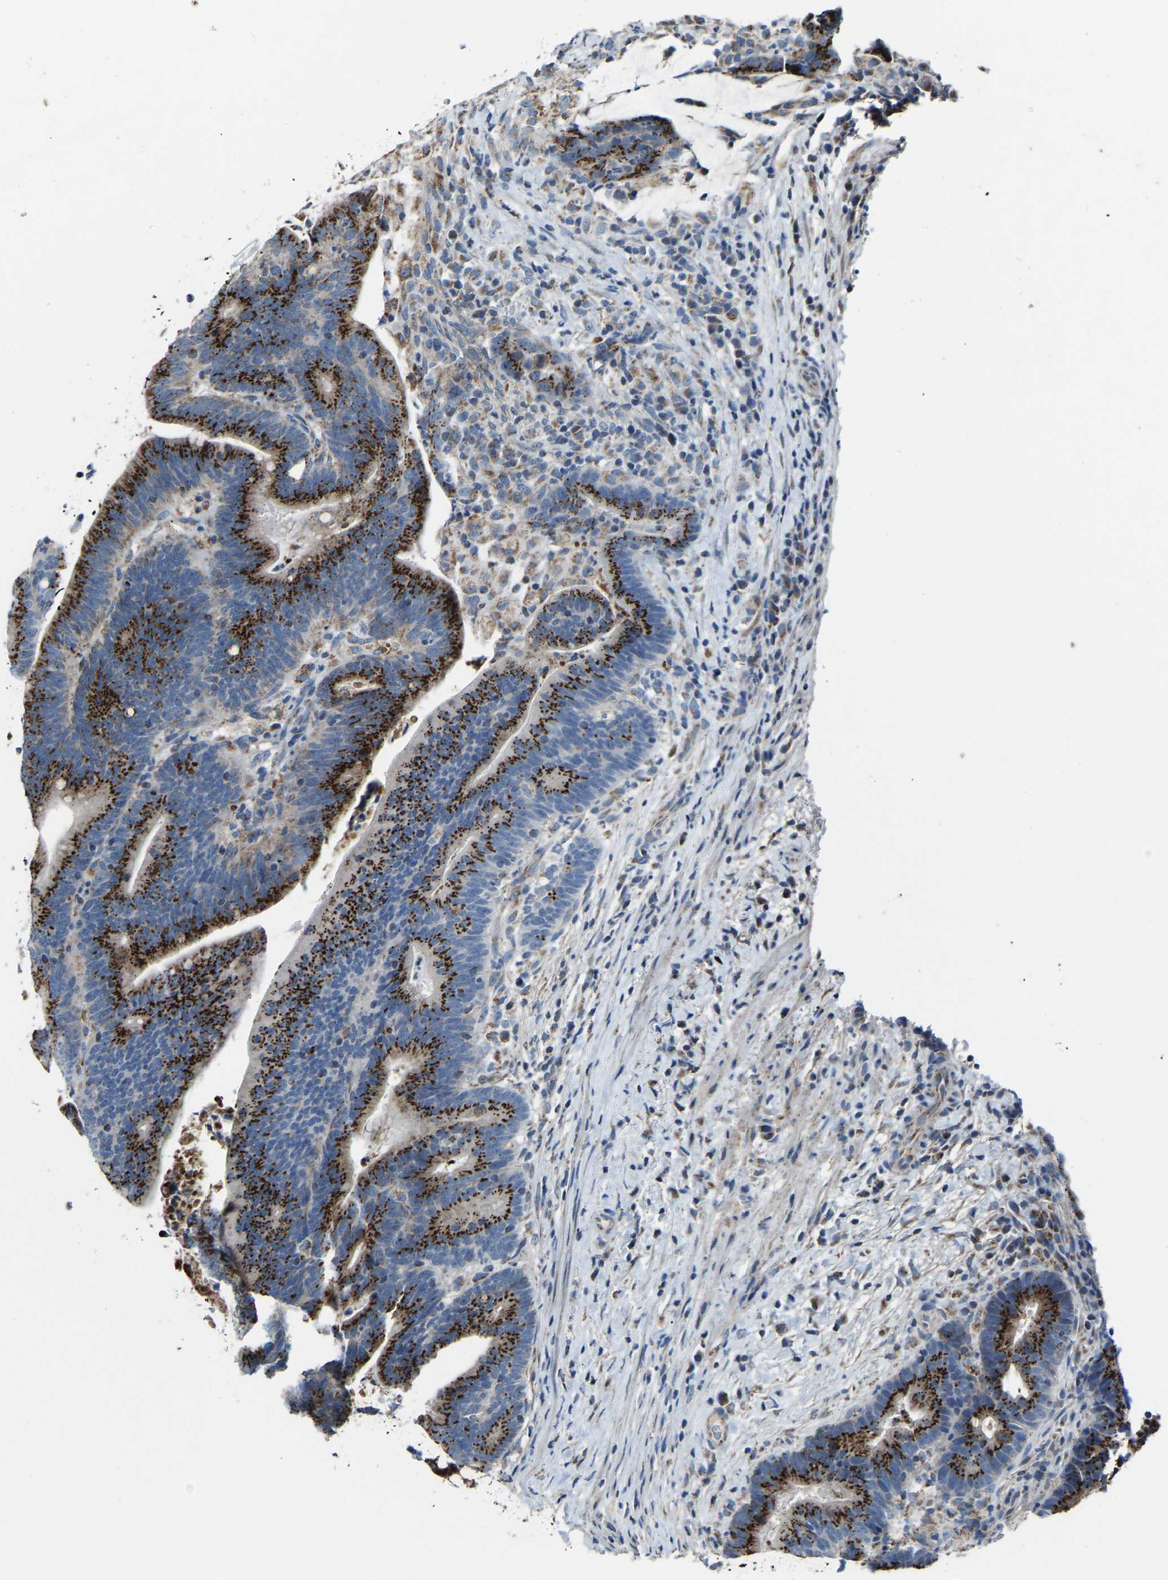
{"staining": {"intensity": "strong", "quantity": ">75%", "location": "cytoplasmic/membranous"}, "tissue": "colorectal cancer", "cell_type": "Tumor cells", "image_type": "cancer", "snomed": [{"axis": "morphology", "description": "Adenocarcinoma, NOS"}, {"axis": "topography", "description": "Colon"}], "caption": "Immunohistochemistry (IHC) (DAB) staining of human colorectal adenocarcinoma exhibits strong cytoplasmic/membranous protein expression in about >75% of tumor cells. The staining was performed using DAB (3,3'-diaminobenzidine), with brown indicating positive protein expression. Nuclei are stained blue with hematoxylin.", "gene": "CANT1", "patient": {"sex": "female", "age": 66}}